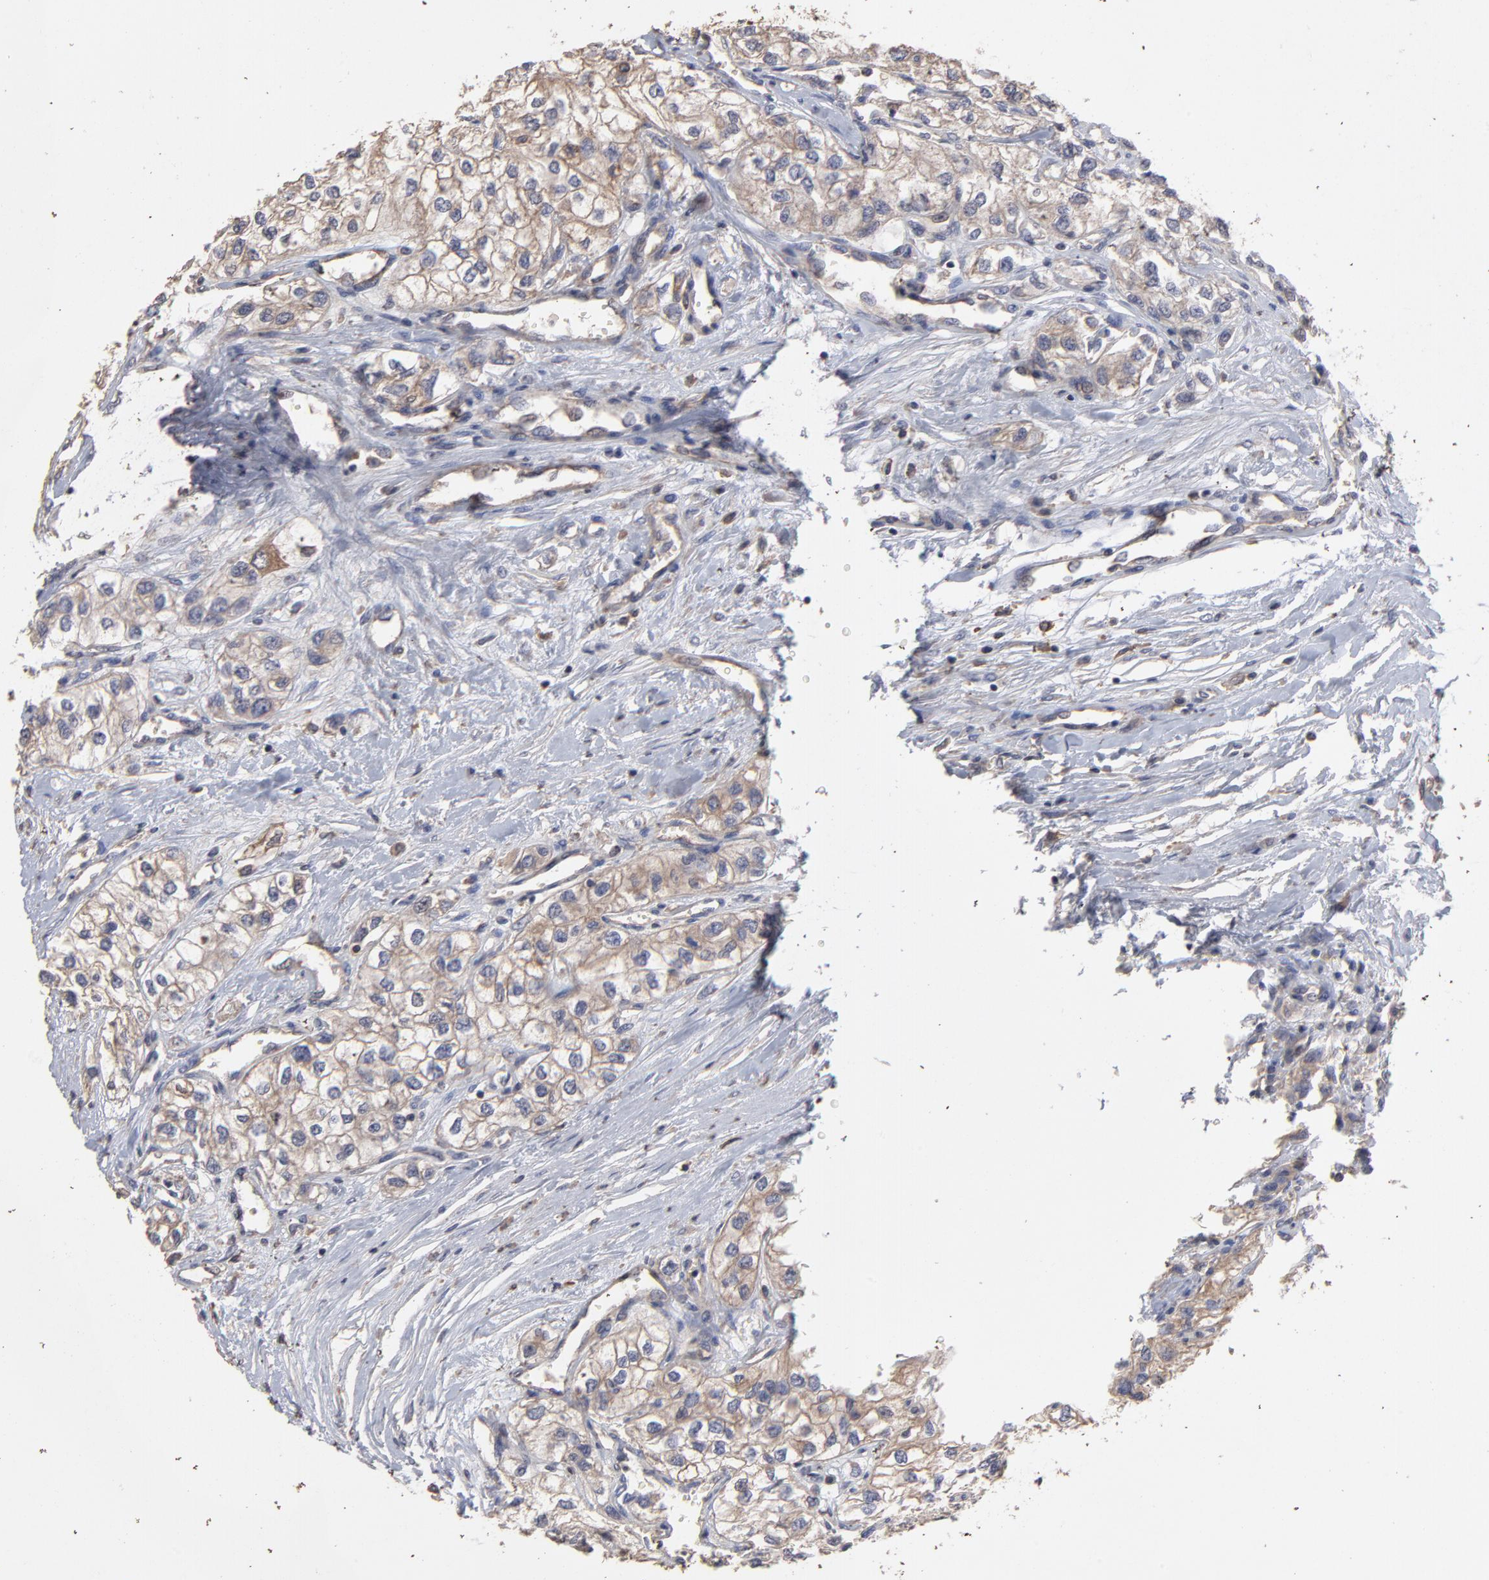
{"staining": {"intensity": "moderate", "quantity": ">75%", "location": "cytoplasmic/membranous"}, "tissue": "renal cancer", "cell_type": "Tumor cells", "image_type": "cancer", "snomed": [{"axis": "morphology", "description": "Adenocarcinoma, NOS"}, {"axis": "topography", "description": "Kidney"}], "caption": "Renal cancer was stained to show a protein in brown. There is medium levels of moderate cytoplasmic/membranous positivity in approximately >75% of tumor cells.", "gene": "TANGO2", "patient": {"sex": "male", "age": 57}}